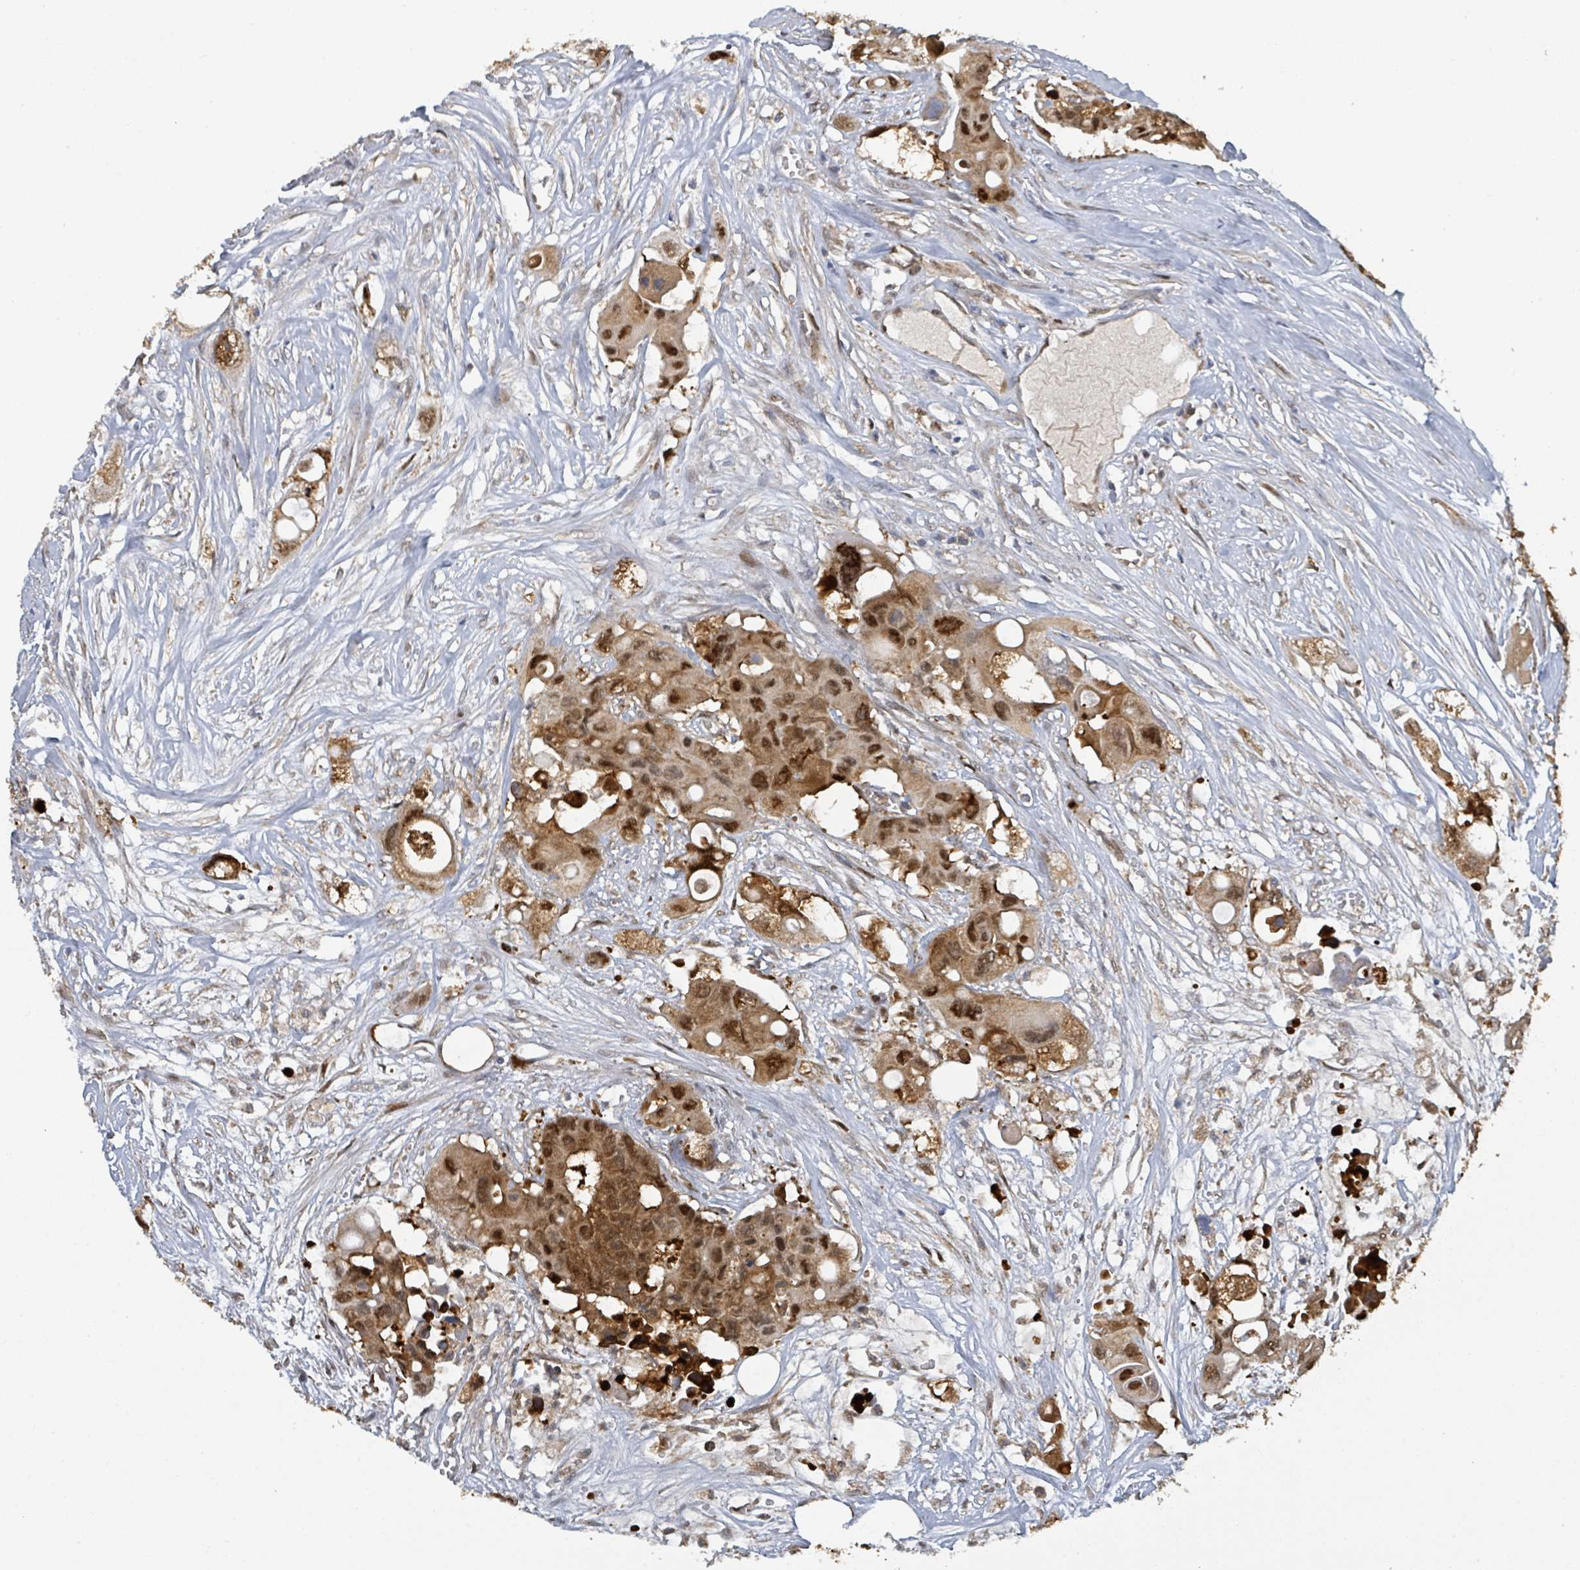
{"staining": {"intensity": "moderate", "quantity": ">75%", "location": "cytoplasmic/membranous,nuclear"}, "tissue": "colorectal cancer", "cell_type": "Tumor cells", "image_type": "cancer", "snomed": [{"axis": "morphology", "description": "Adenocarcinoma, NOS"}, {"axis": "topography", "description": "Colon"}], "caption": "High-power microscopy captured an IHC photomicrograph of adenocarcinoma (colorectal), revealing moderate cytoplasmic/membranous and nuclear staining in approximately >75% of tumor cells.", "gene": "PSMB7", "patient": {"sex": "male", "age": 77}}